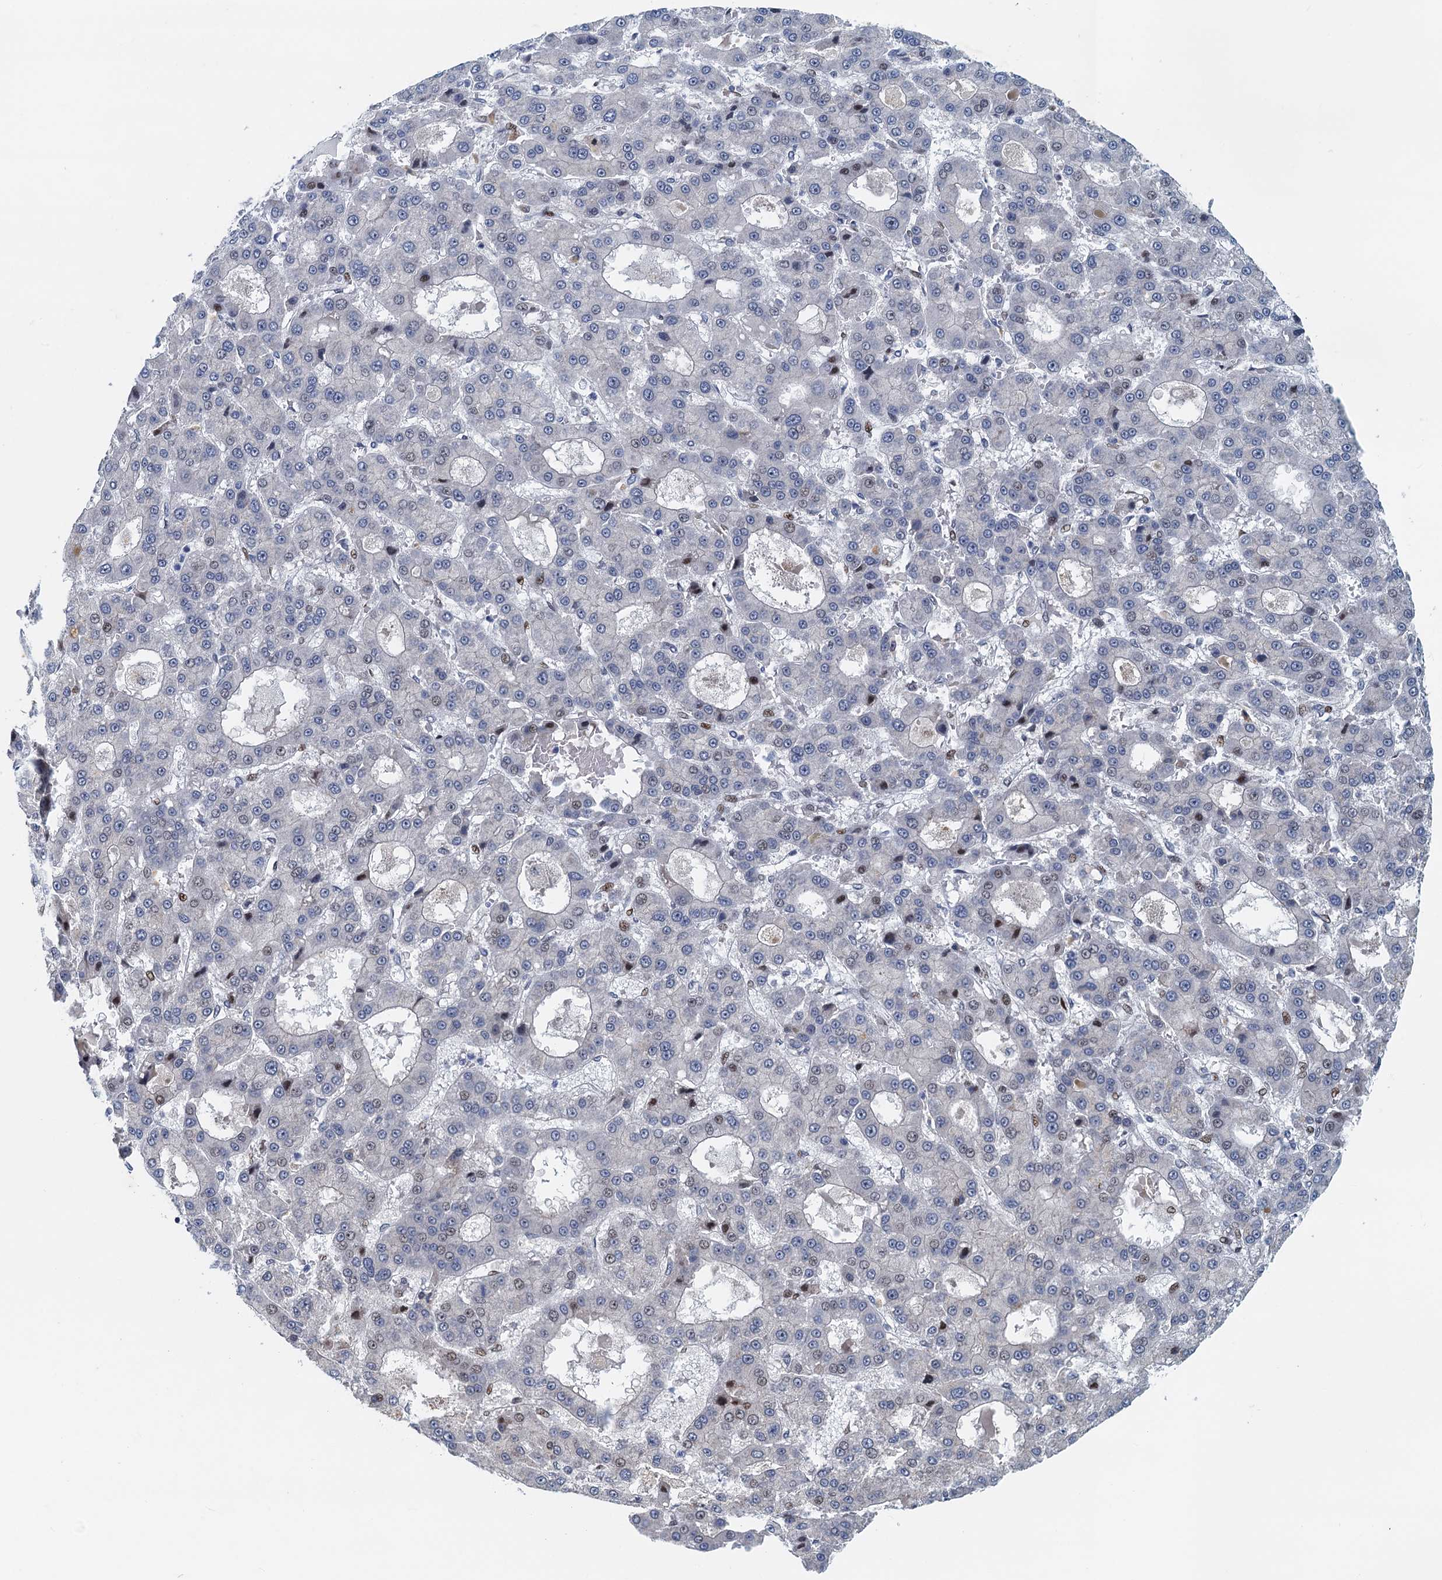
{"staining": {"intensity": "negative", "quantity": "none", "location": "none"}, "tissue": "liver cancer", "cell_type": "Tumor cells", "image_type": "cancer", "snomed": [{"axis": "morphology", "description": "Carcinoma, Hepatocellular, NOS"}, {"axis": "topography", "description": "Liver"}], "caption": "This is an immunohistochemistry (IHC) histopathology image of human liver cancer. There is no expression in tumor cells.", "gene": "ANKRD13D", "patient": {"sex": "male", "age": 70}}